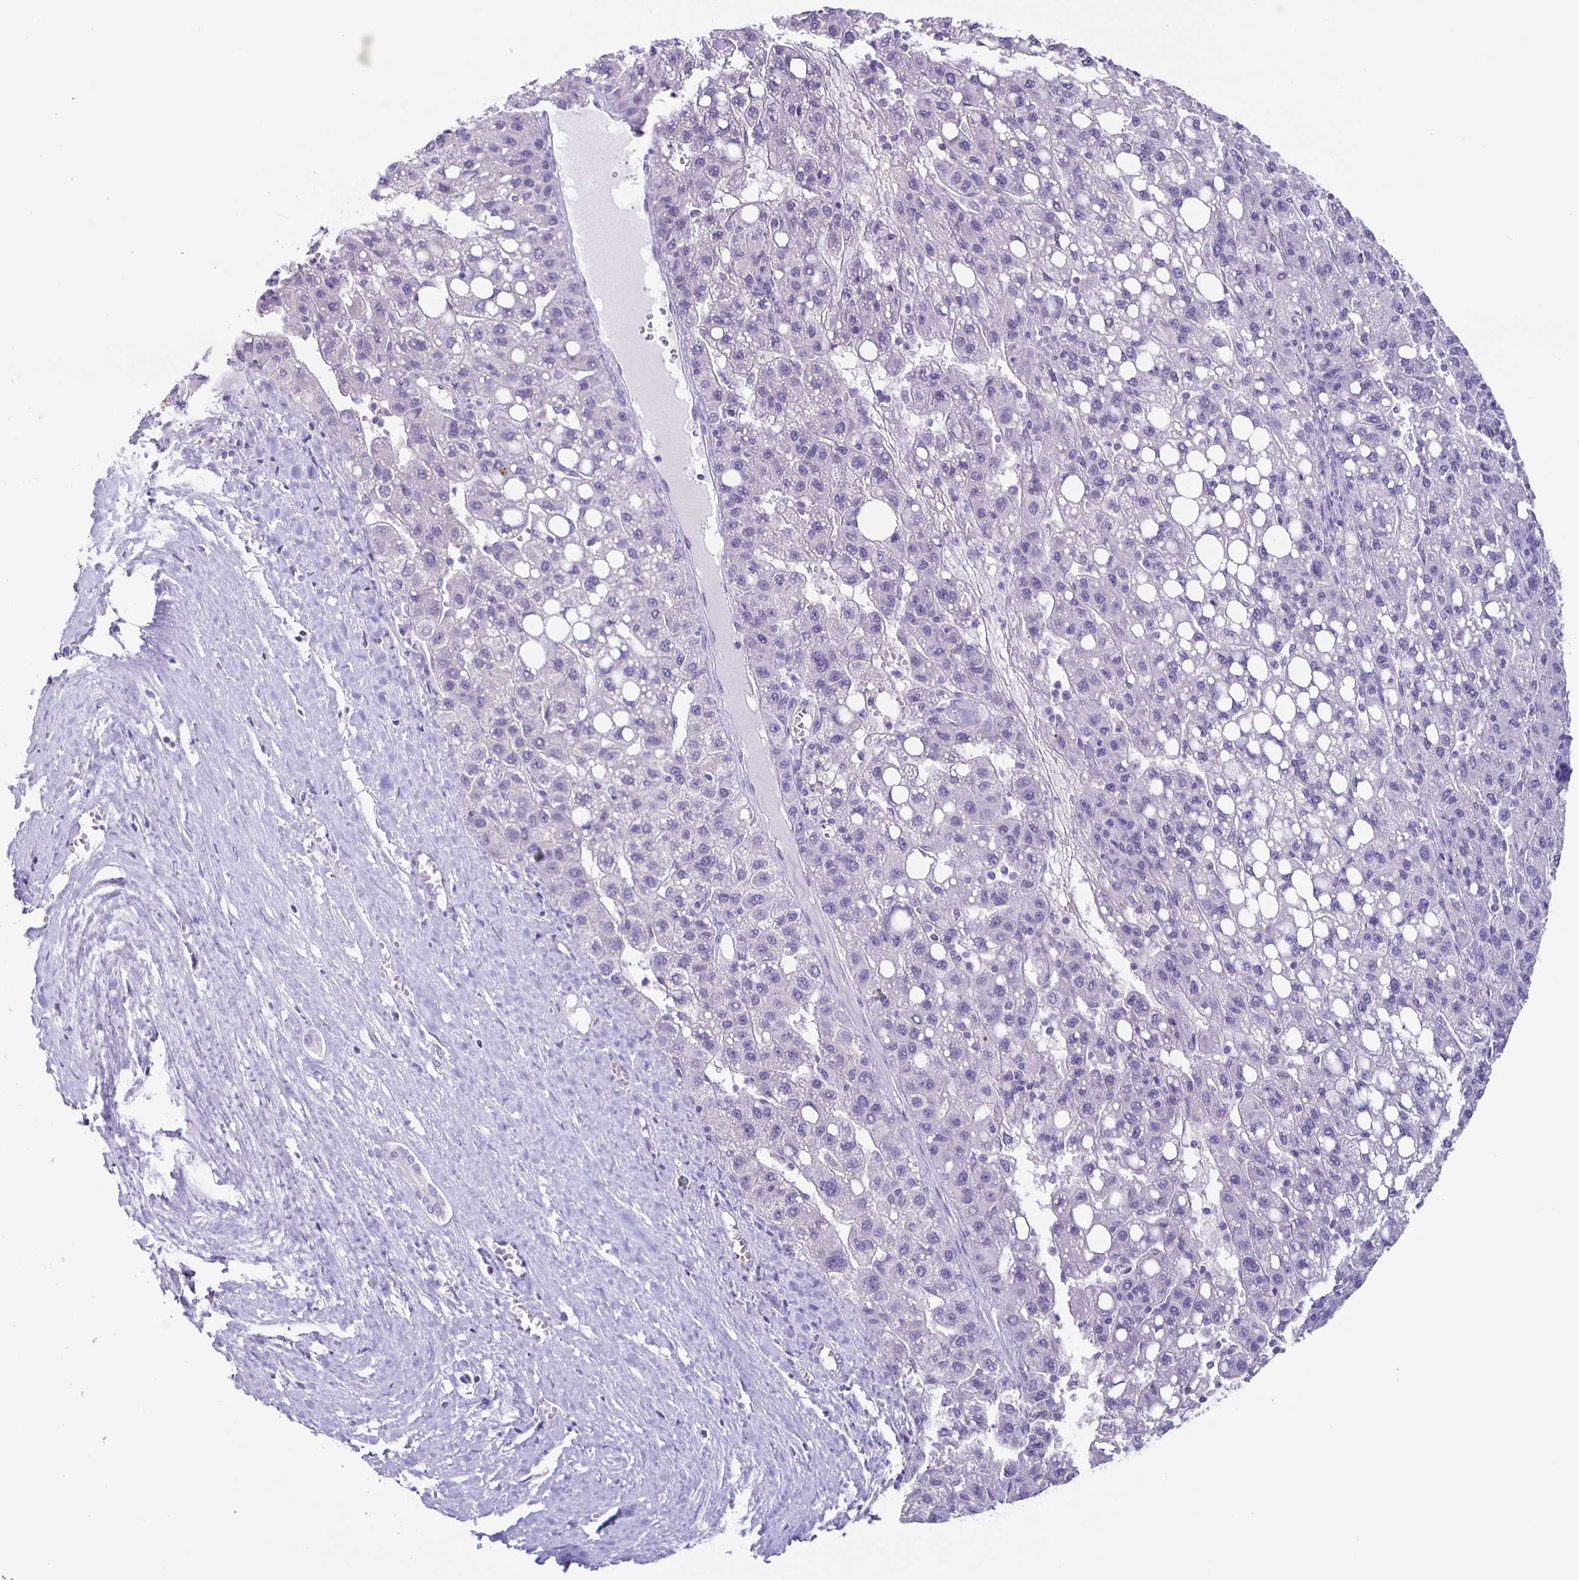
{"staining": {"intensity": "negative", "quantity": "none", "location": "none"}, "tissue": "liver cancer", "cell_type": "Tumor cells", "image_type": "cancer", "snomed": [{"axis": "morphology", "description": "Carcinoma, Hepatocellular, NOS"}, {"axis": "topography", "description": "Liver"}], "caption": "This micrograph is of liver cancer (hepatocellular carcinoma) stained with immunohistochemistry to label a protein in brown with the nuclei are counter-stained blue. There is no expression in tumor cells.", "gene": "SLC12A3", "patient": {"sex": "female", "age": 82}}